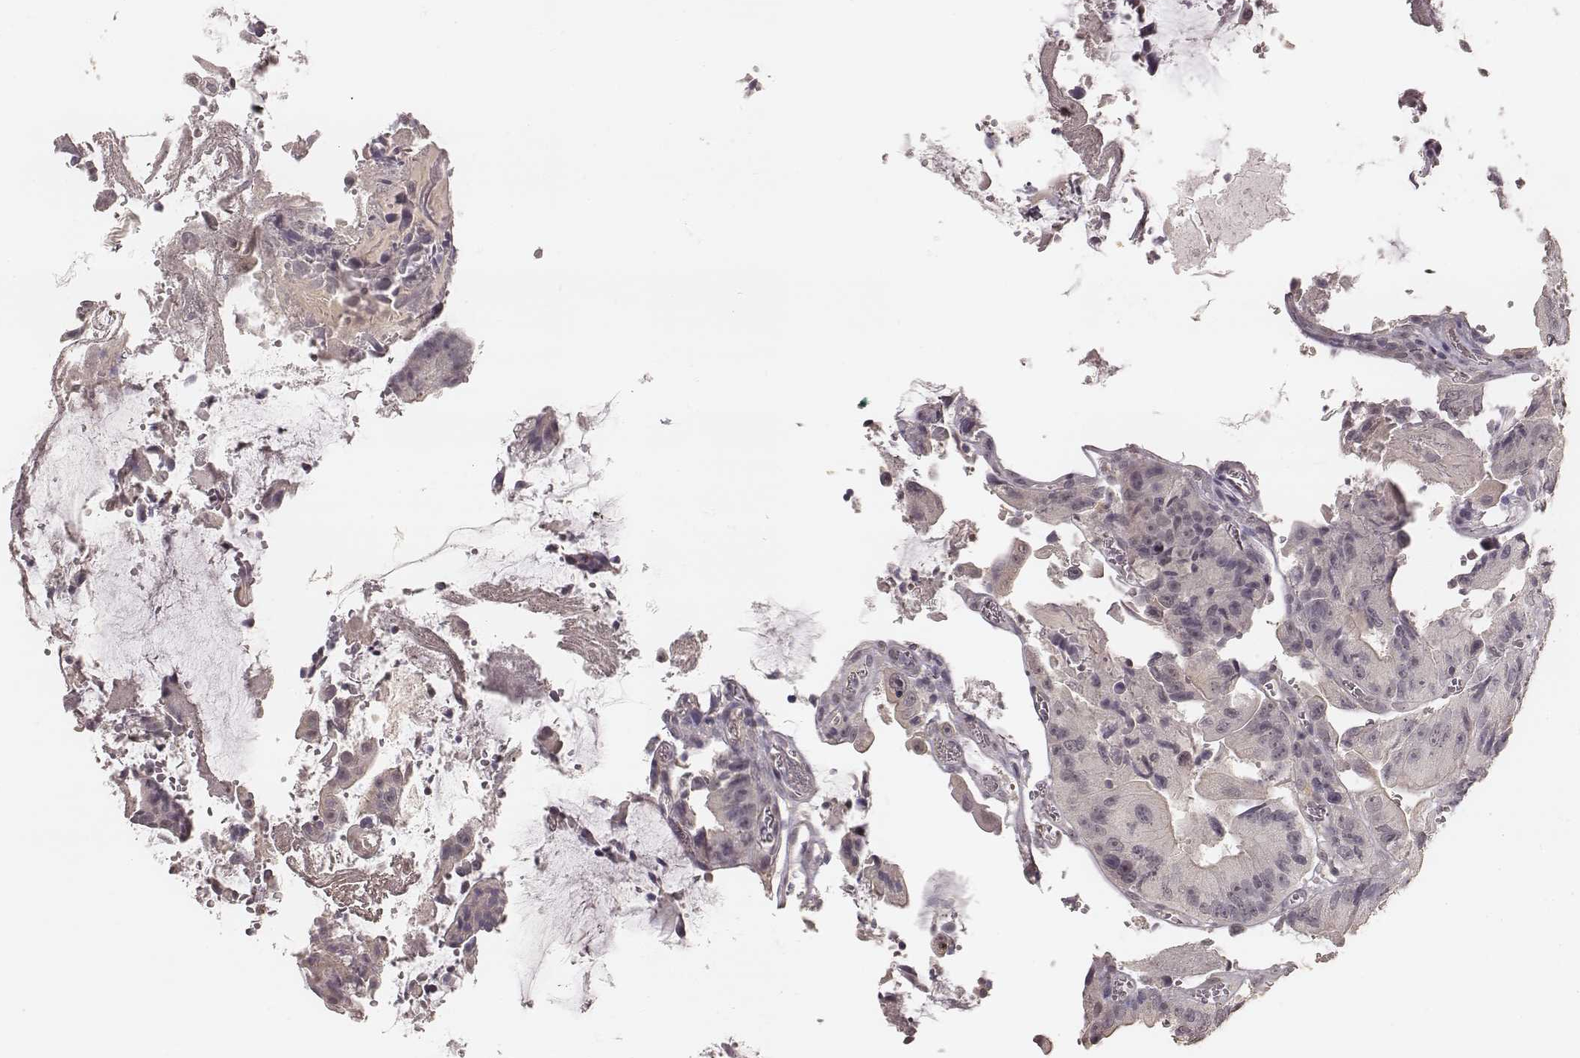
{"staining": {"intensity": "negative", "quantity": "none", "location": "none"}, "tissue": "colorectal cancer", "cell_type": "Tumor cells", "image_type": "cancer", "snomed": [{"axis": "morphology", "description": "Adenocarcinoma, NOS"}, {"axis": "topography", "description": "Colon"}], "caption": "A histopathology image of adenocarcinoma (colorectal) stained for a protein exhibits no brown staining in tumor cells. (DAB immunohistochemistry (IHC), high magnification).", "gene": "LY6K", "patient": {"sex": "female", "age": 86}}